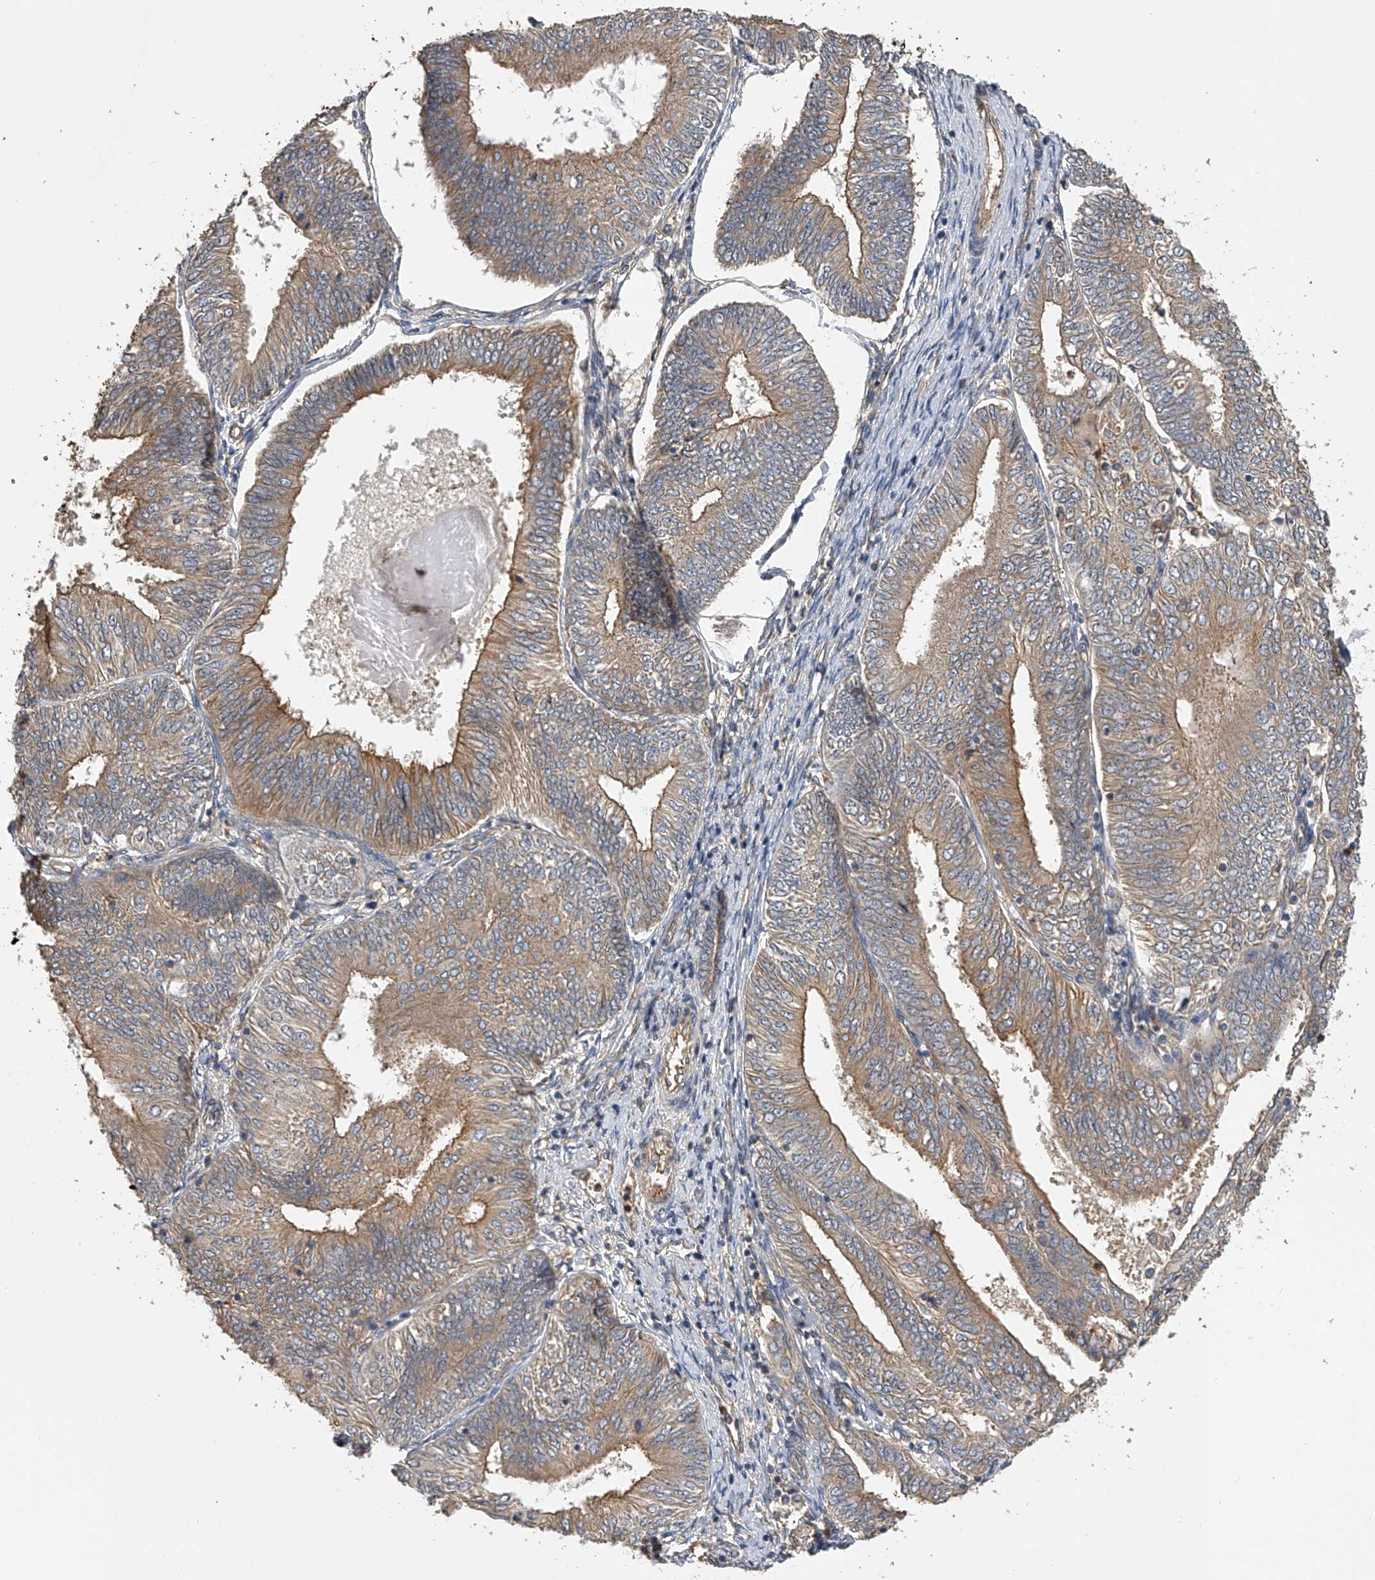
{"staining": {"intensity": "moderate", "quantity": "25%-75%", "location": "cytoplasmic/membranous"}, "tissue": "endometrial cancer", "cell_type": "Tumor cells", "image_type": "cancer", "snomed": [{"axis": "morphology", "description": "Adenocarcinoma, NOS"}, {"axis": "topography", "description": "Endometrium"}], "caption": "A photomicrograph of human endometrial cancer stained for a protein demonstrates moderate cytoplasmic/membranous brown staining in tumor cells.", "gene": "PTPRA", "patient": {"sex": "female", "age": 58}}